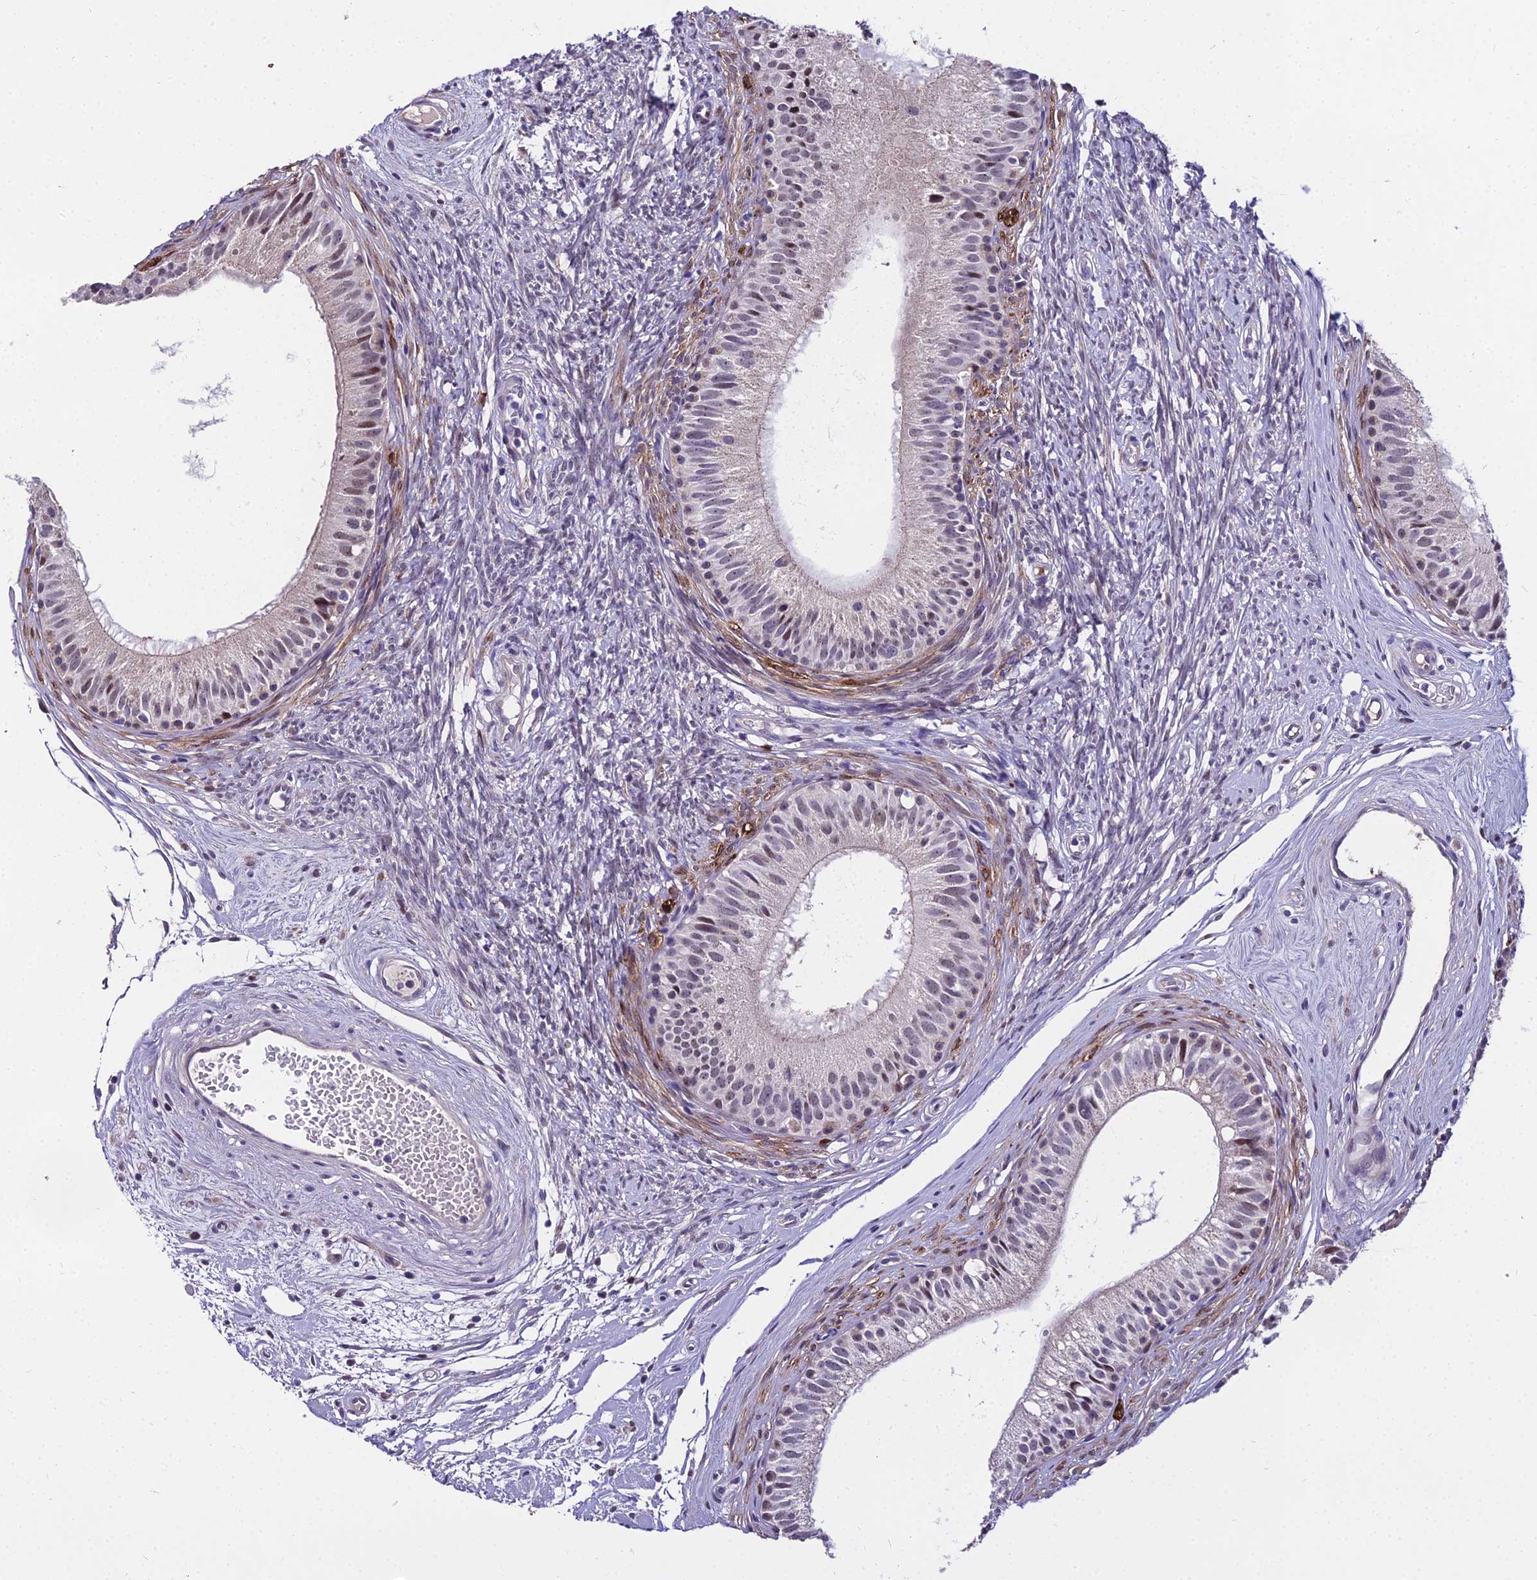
{"staining": {"intensity": "moderate", "quantity": "<25%", "location": "nuclear"}, "tissue": "epididymis", "cell_type": "Glandular cells", "image_type": "normal", "snomed": [{"axis": "morphology", "description": "Normal tissue, NOS"}, {"axis": "topography", "description": "Epididymis"}], "caption": "Epididymis stained for a protein displays moderate nuclear positivity in glandular cells. The staining was performed using DAB to visualize the protein expression in brown, while the nuclei were stained in blue with hematoxylin (Magnification: 20x).", "gene": "TRIML2", "patient": {"sex": "male", "age": 74}}